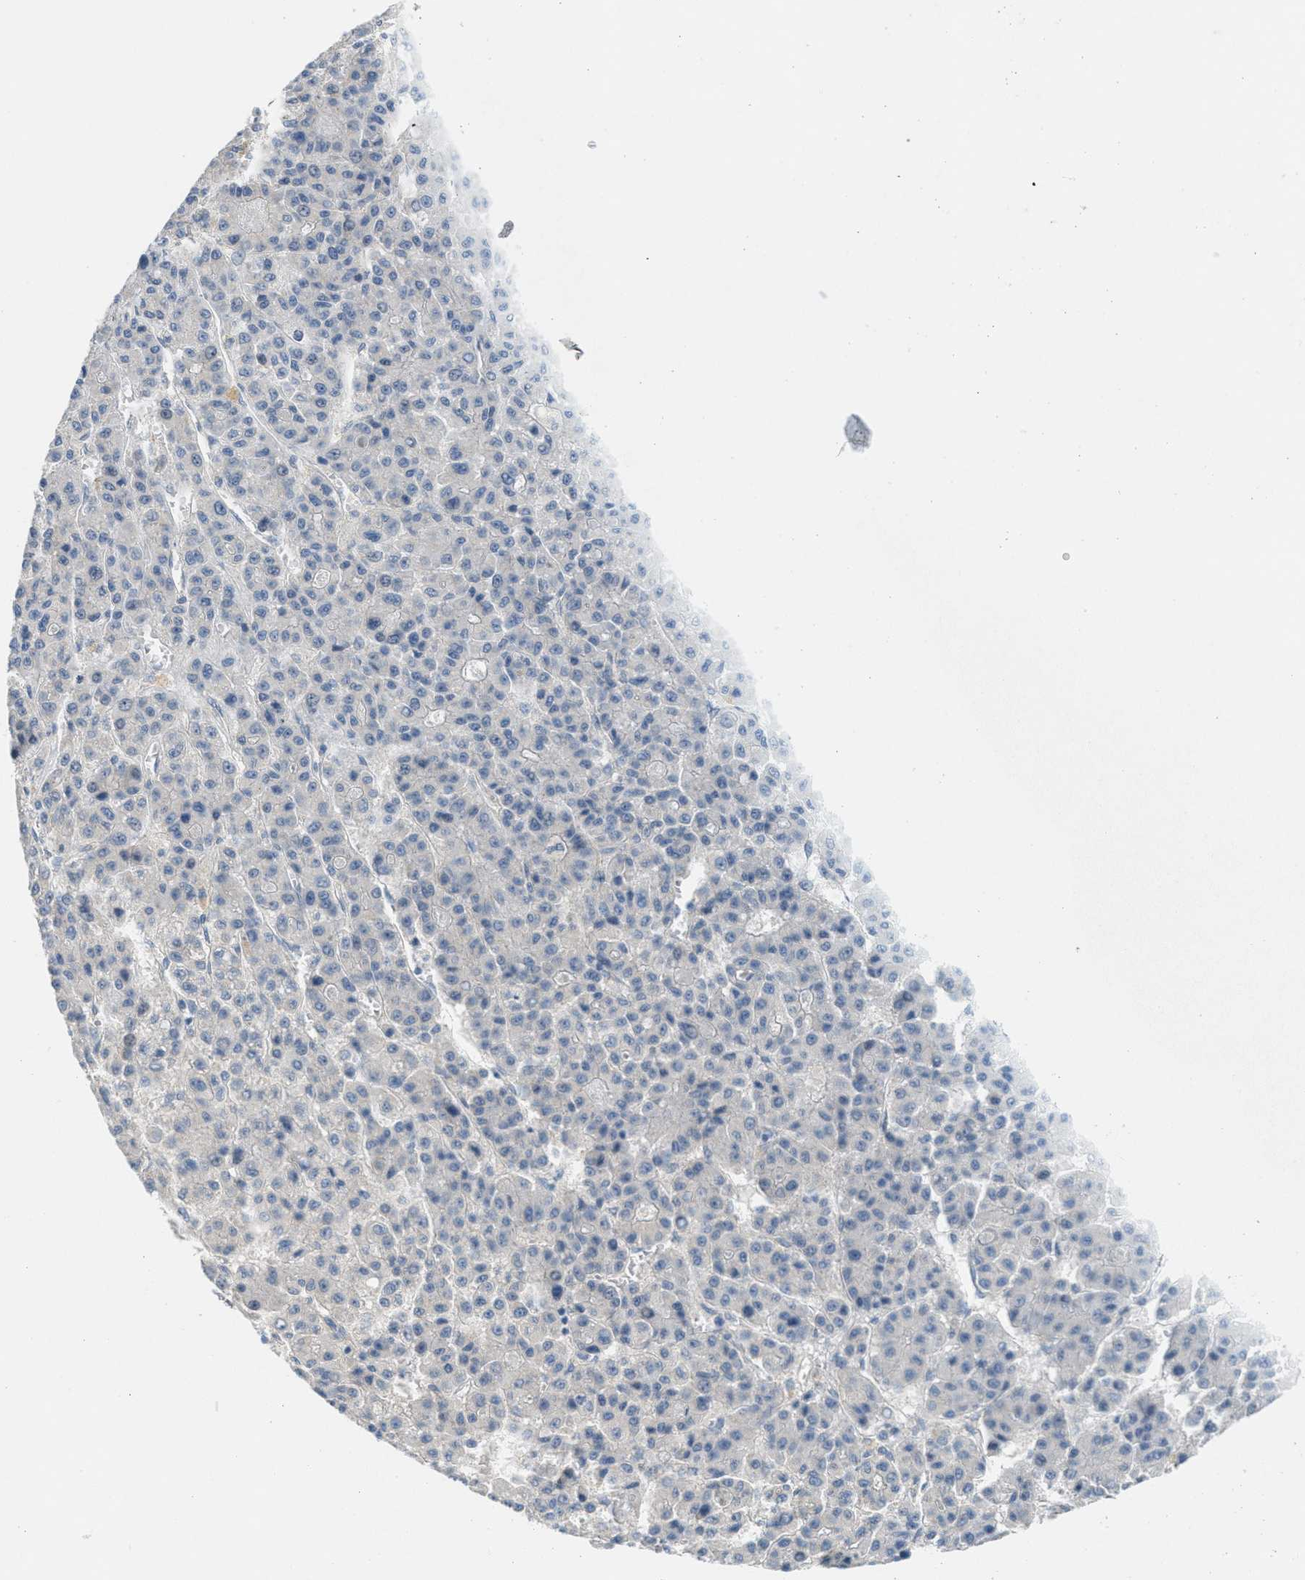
{"staining": {"intensity": "negative", "quantity": "none", "location": "none"}, "tissue": "liver cancer", "cell_type": "Tumor cells", "image_type": "cancer", "snomed": [{"axis": "morphology", "description": "Carcinoma, Hepatocellular, NOS"}, {"axis": "topography", "description": "Liver"}], "caption": "Protein analysis of liver cancer (hepatocellular carcinoma) demonstrates no significant staining in tumor cells.", "gene": "ZFYVE9", "patient": {"sex": "male", "age": 70}}